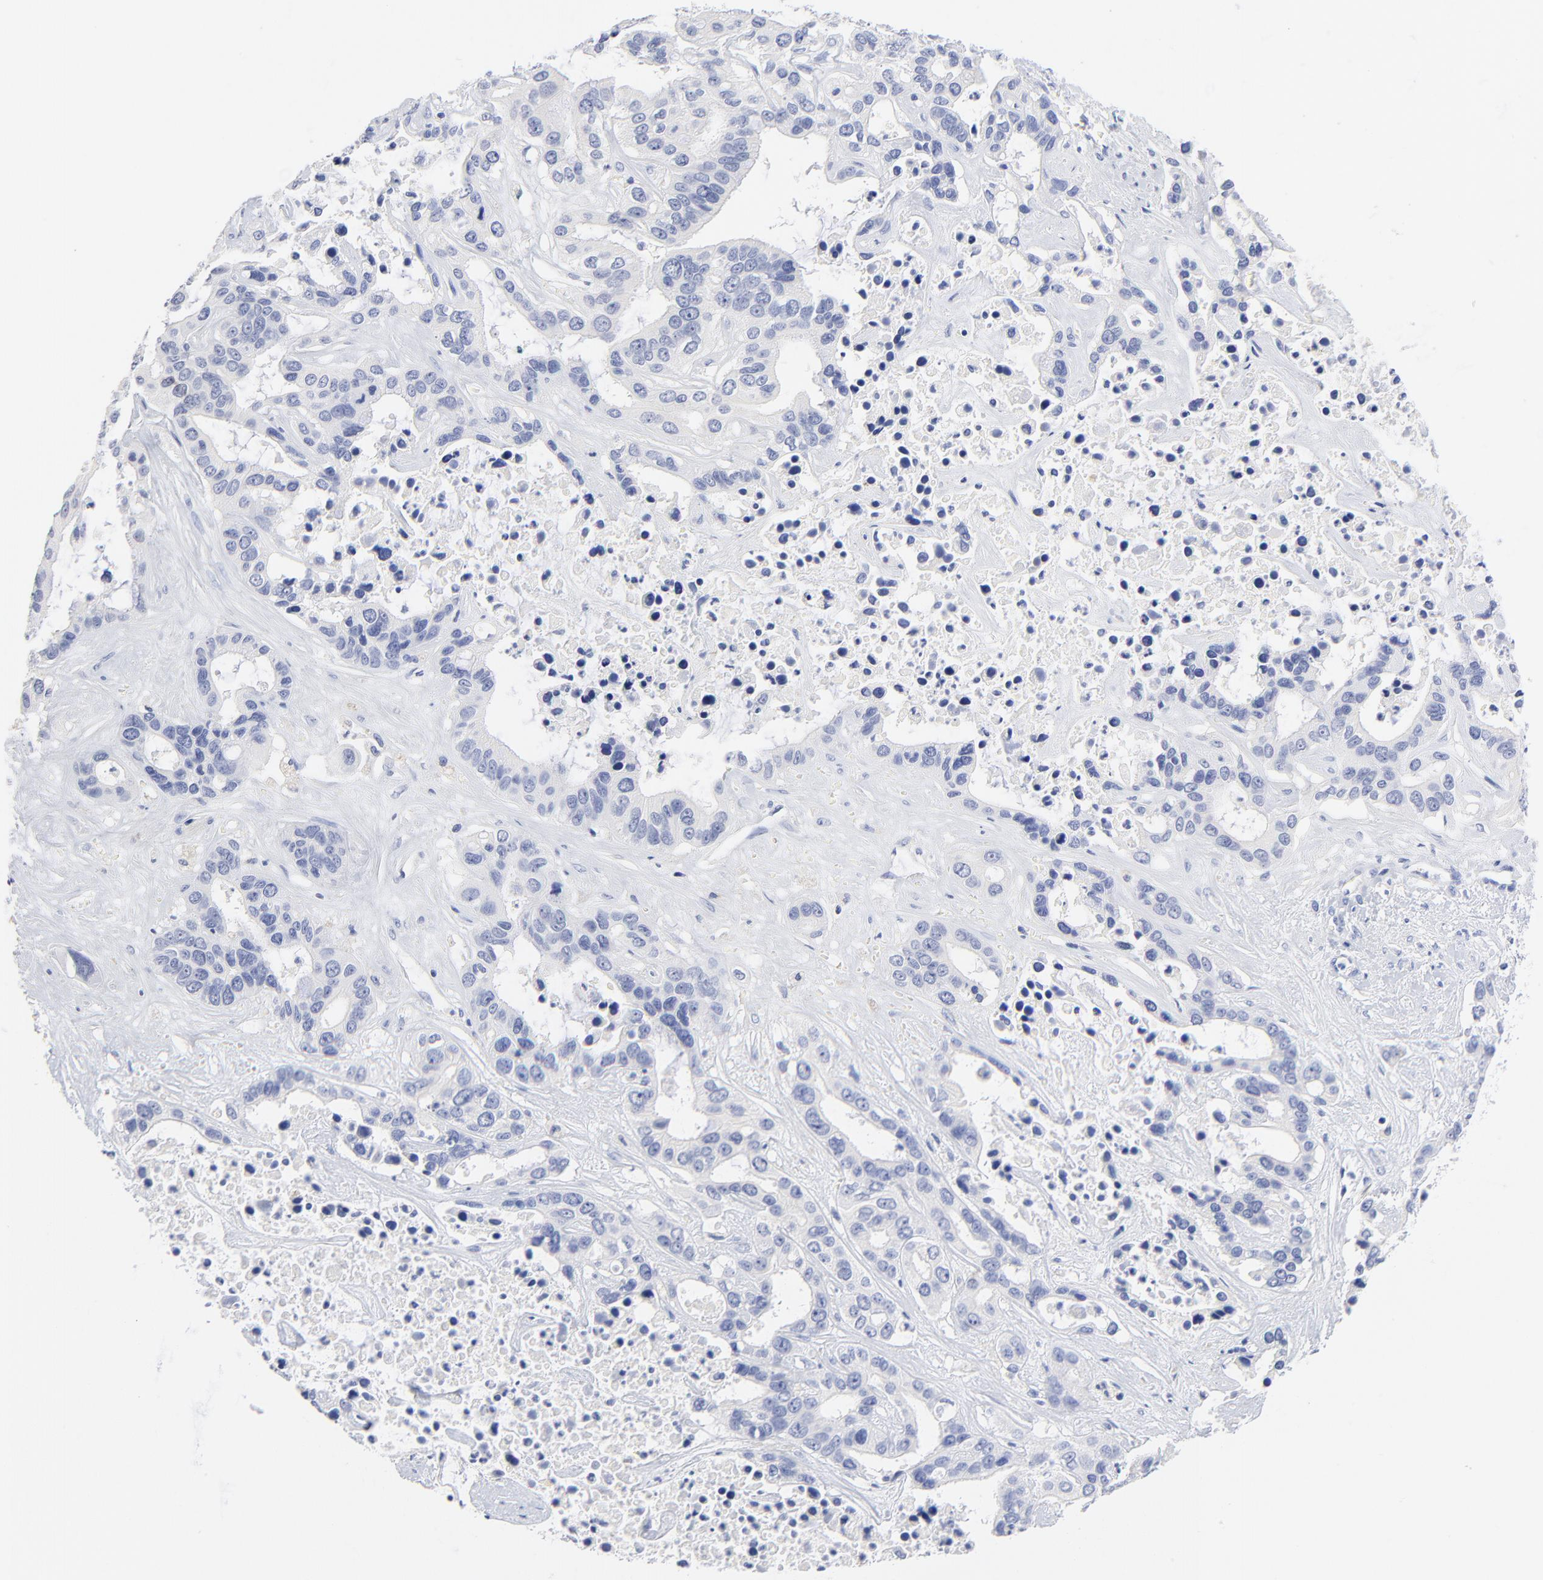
{"staining": {"intensity": "negative", "quantity": "none", "location": "none"}, "tissue": "liver cancer", "cell_type": "Tumor cells", "image_type": "cancer", "snomed": [{"axis": "morphology", "description": "Cholangiocarcinoma"}, {"axis": "topography", "description": "Liver"}], "caption": "A high-resolution micrograph shows IHC staining of liver cancer (cholangiocarcinoma), which displays no significant positivity in tumor cells. (Immunohistochemistry, brightfield microscopy, high magnification).", "gene": "SULT4A1", "patient": {"sex": "female", "age": 65}}